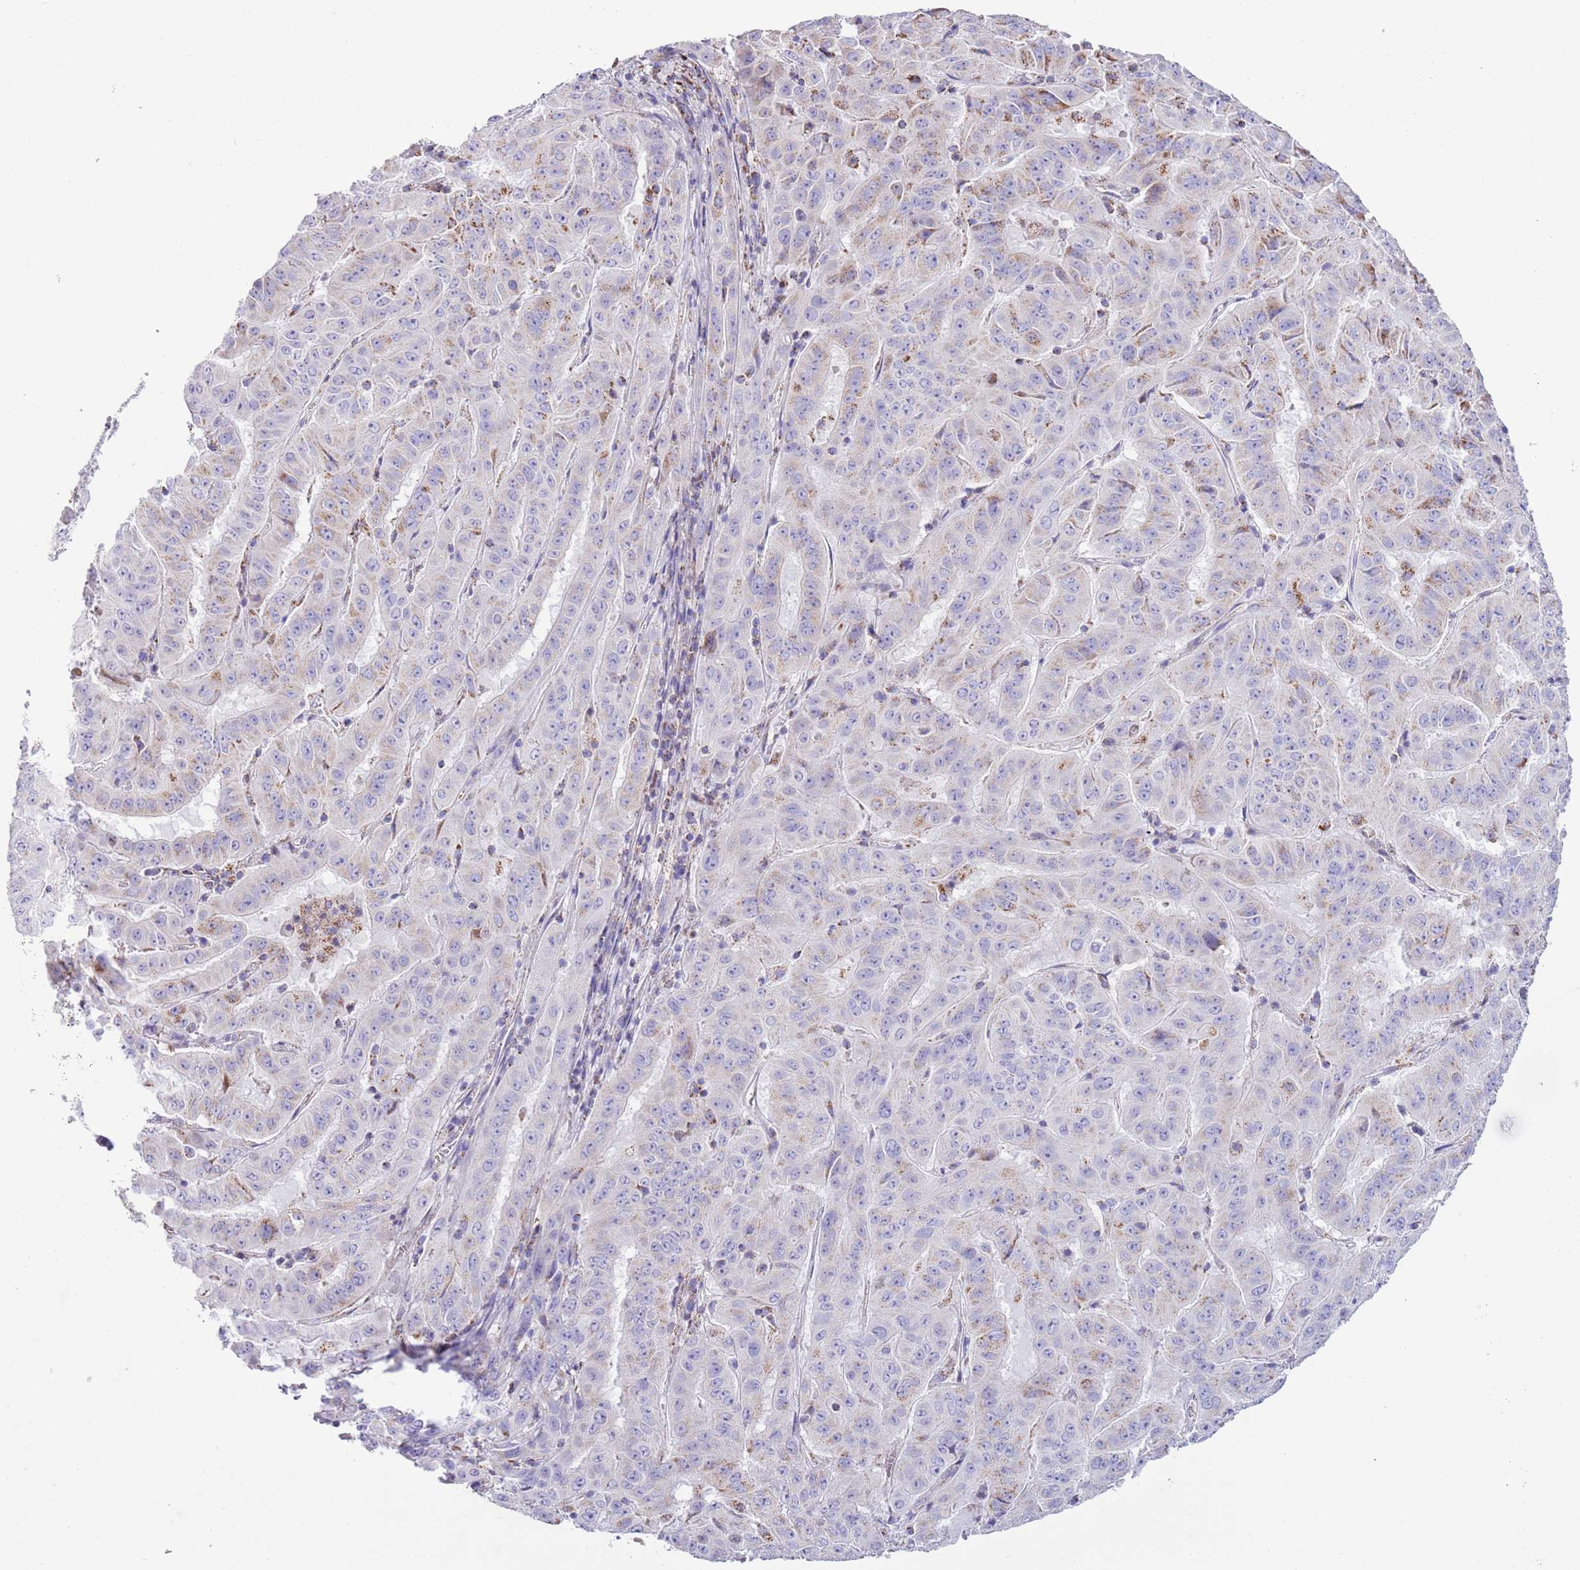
{"staining": {"intensity": "weak", "quantity": "25%-75%", "location": "cytoplasmic/membranous"}, "tissue": "pancreatic cancer", "cell_type": "Tumor cells", "image_type": "cancer", "snomed": [{"axis": "morphology", "description": "Adenocarcinoma, NOS"}, {"axis": "topography", "description": "Pancreas"}], "caption": "Human pancreatic cancer (adenocarcinoma) stained for a protein (brown) exhibits weak cytoplasmic/membranous positive positivity in about 25%-75% of tumor cells.", "gene": "ATP6V1B1", "patient": {"sex": "male", "age": 63}}